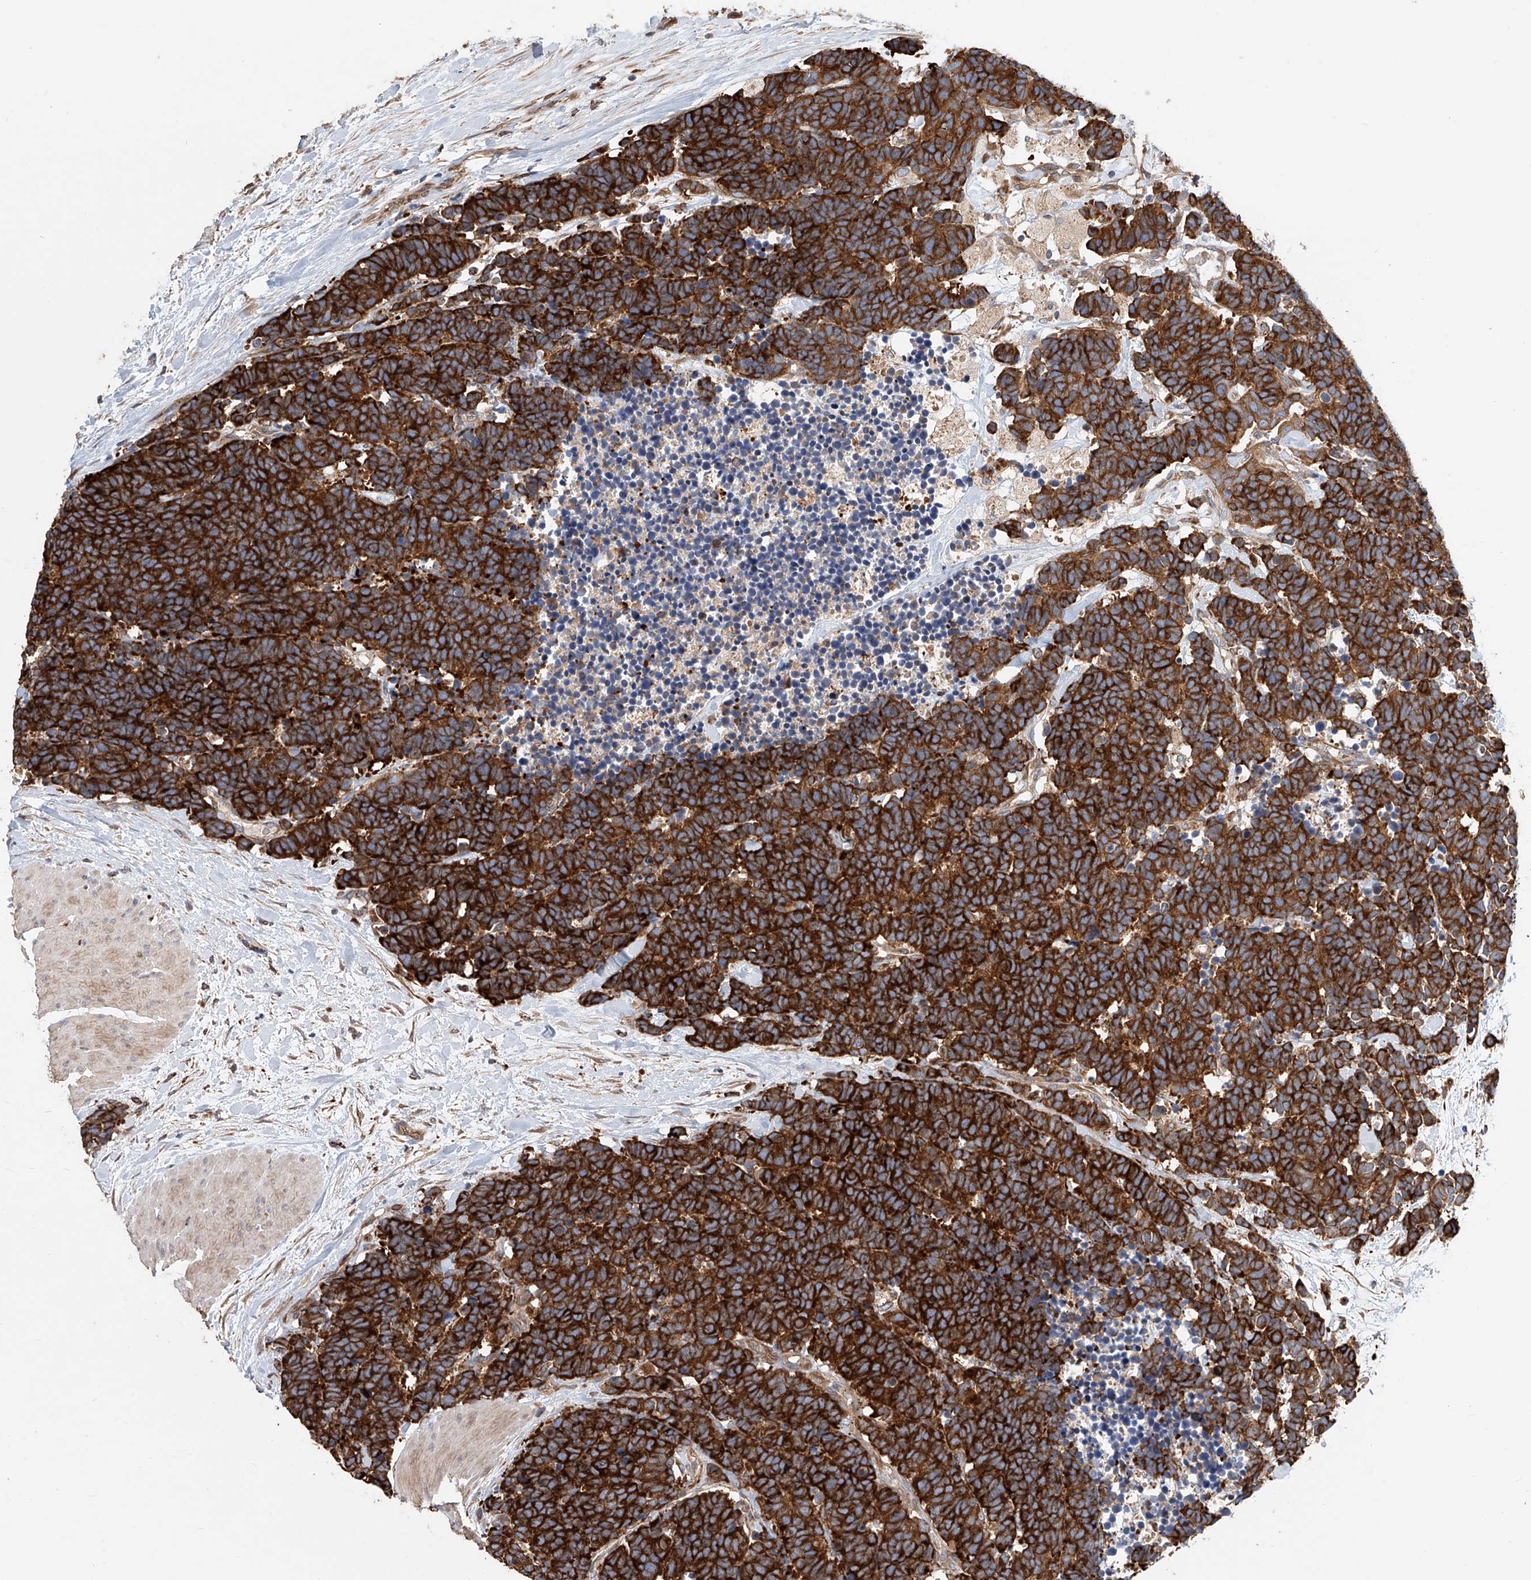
{"staining": {"intensity": "strong", "quantity": ">75%", "location": "cytoplasmic/membranous"}, "tissue": "carcinoid", "cell_type": "Tumor cells", "image_type": "cancer", "snomed": [{"axis": "morphology", "description": "Carcinoma, NOS"}, {"axis": "morphology", "description": "Carcinoid, malignant, NOS"}, {"axis": "topography", "description": "Urinary bladder"}], "caption": "Tumor cells display strong cytoplasmic/membranous expression in about >75% of cells in carcinoid (malignant).", "gene": "HGSNAT", "patient": {"sex": "male", "age": 57}}